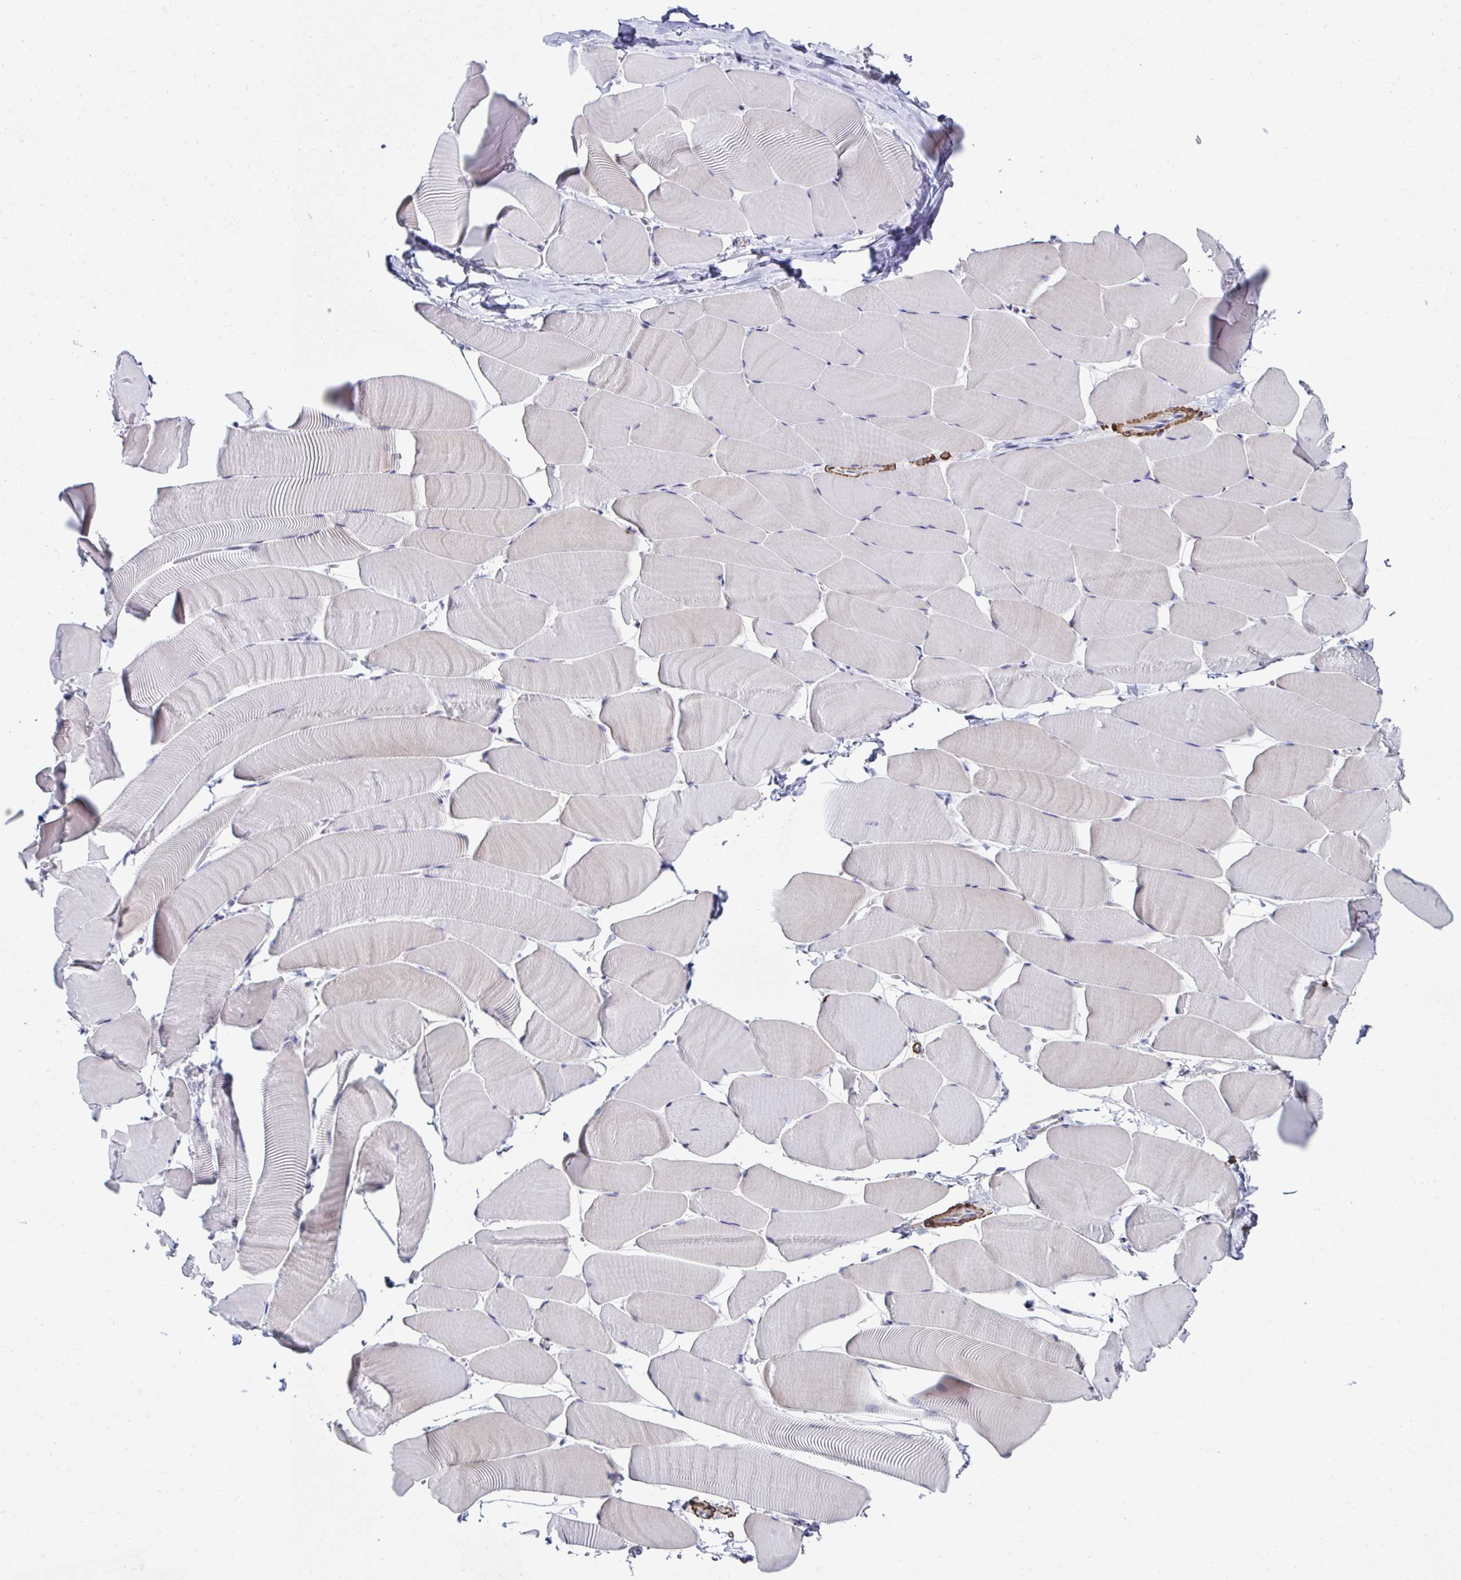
{"staining": {"intensity": "negative", "quantity": "none", "location": "none"}, "tissue": "skeletal muscle", "cell_type": "Myocytes", "image_type": "normal", "snomed": [{"axis": "morphology", "description": "Normal tissue, NOS"}, {"axis": "topography", "description": "Skeletal muscle"}], "caption": "This is a histopathology image of IHC staining of benign skeletal muscle, which shows no expression in myocytes. (DAB IHC with hematoxylin counter stain).", "gene": "FBXL13", "patient": {"sex": "male", "age": 25}}